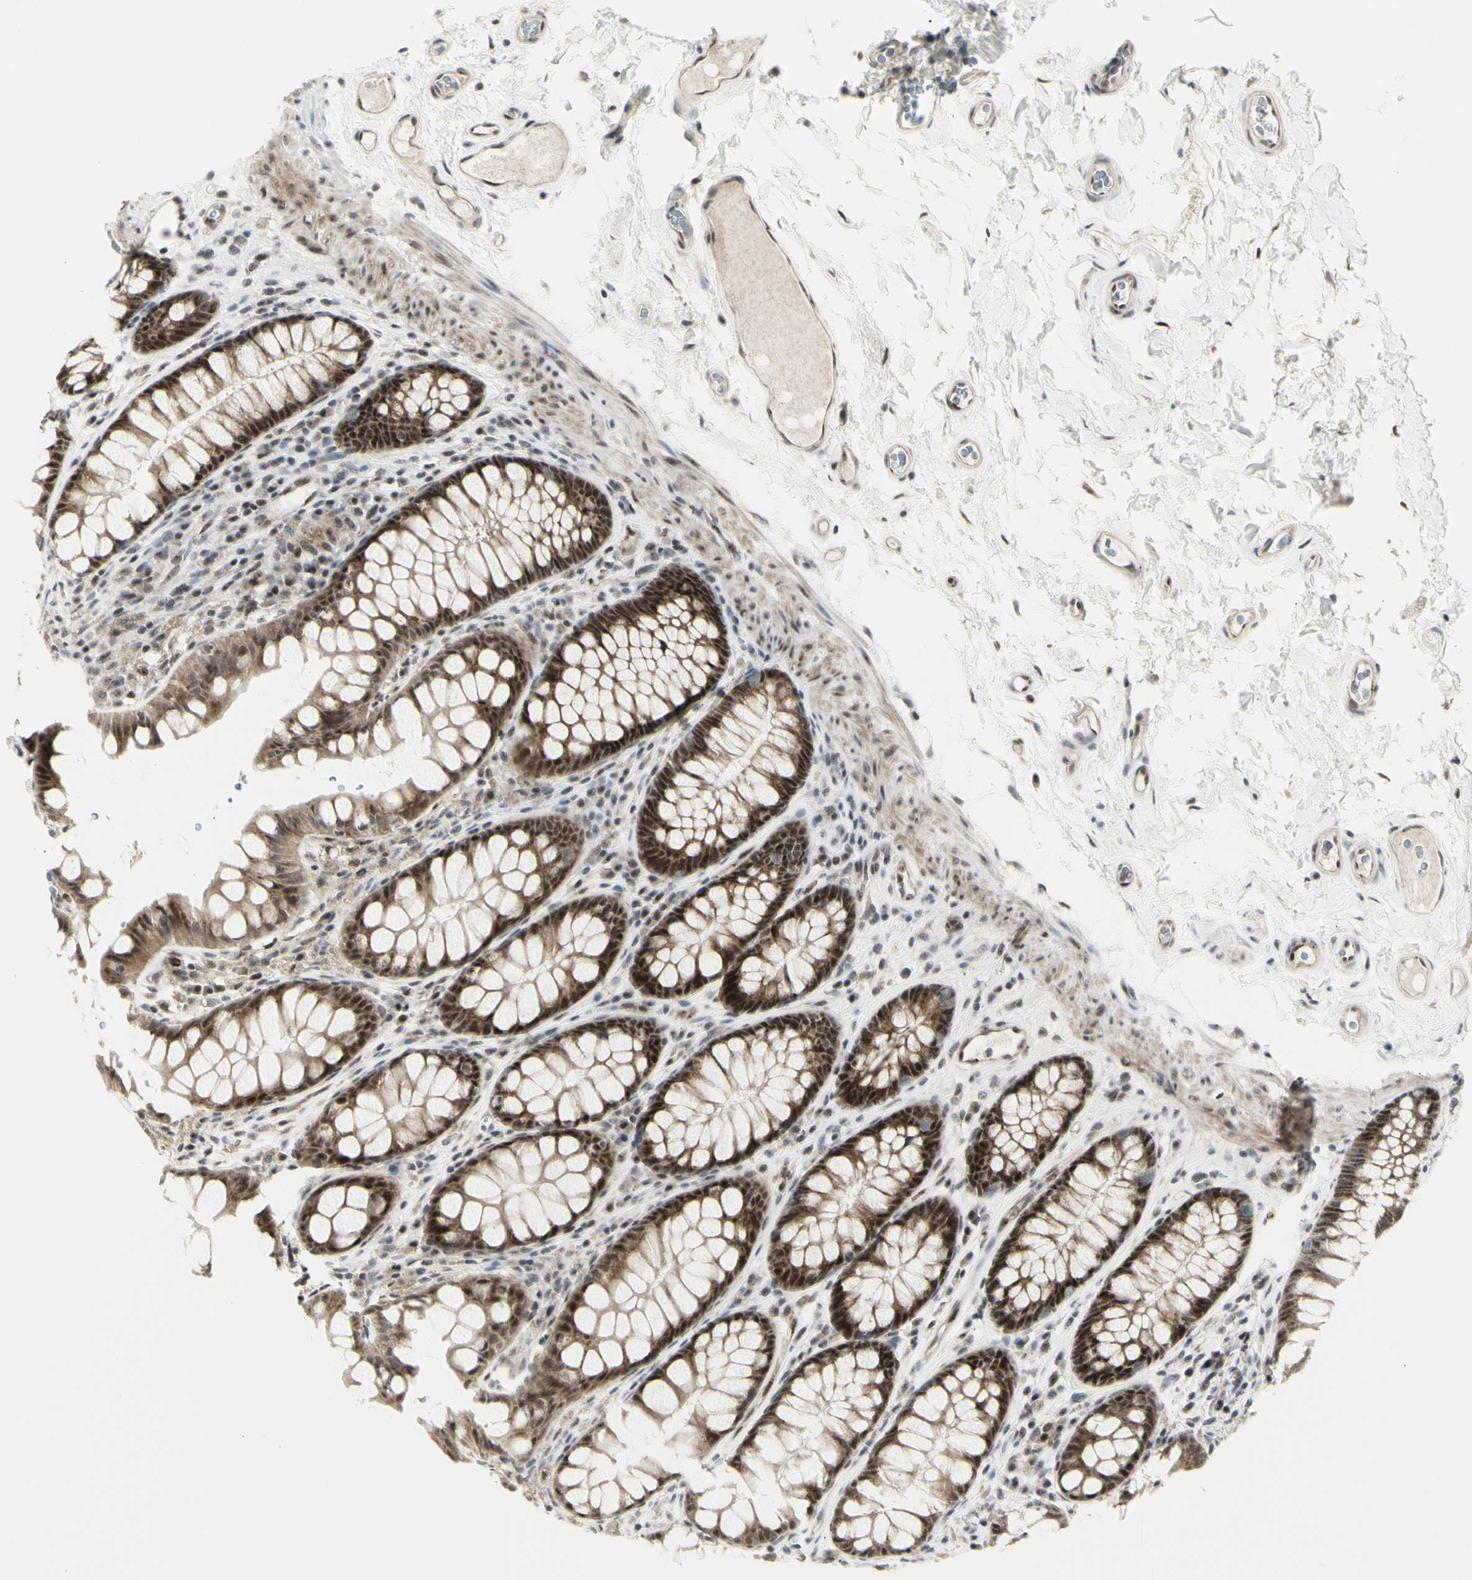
{"staining": {"intensity": "moderate", "quantity": "25%-75%", "location": "nuclear"}, "tissue": "colon", "cell_type": "Endothelial cells", "image_type": "normal", "snomed": [{"axis": "morphology", "description": "Normal tissue, NOS"}, {"axis": "topography", "description": "Colon"}], "caption": "Colon stained with DAB immunohistochemistry (IHC) shows medium levels of moderate nuclear positivity in about 25%-75% of endothelial cells.", "gene": "DHRS7B", "patient": {"sex": "female", "age": 55}}